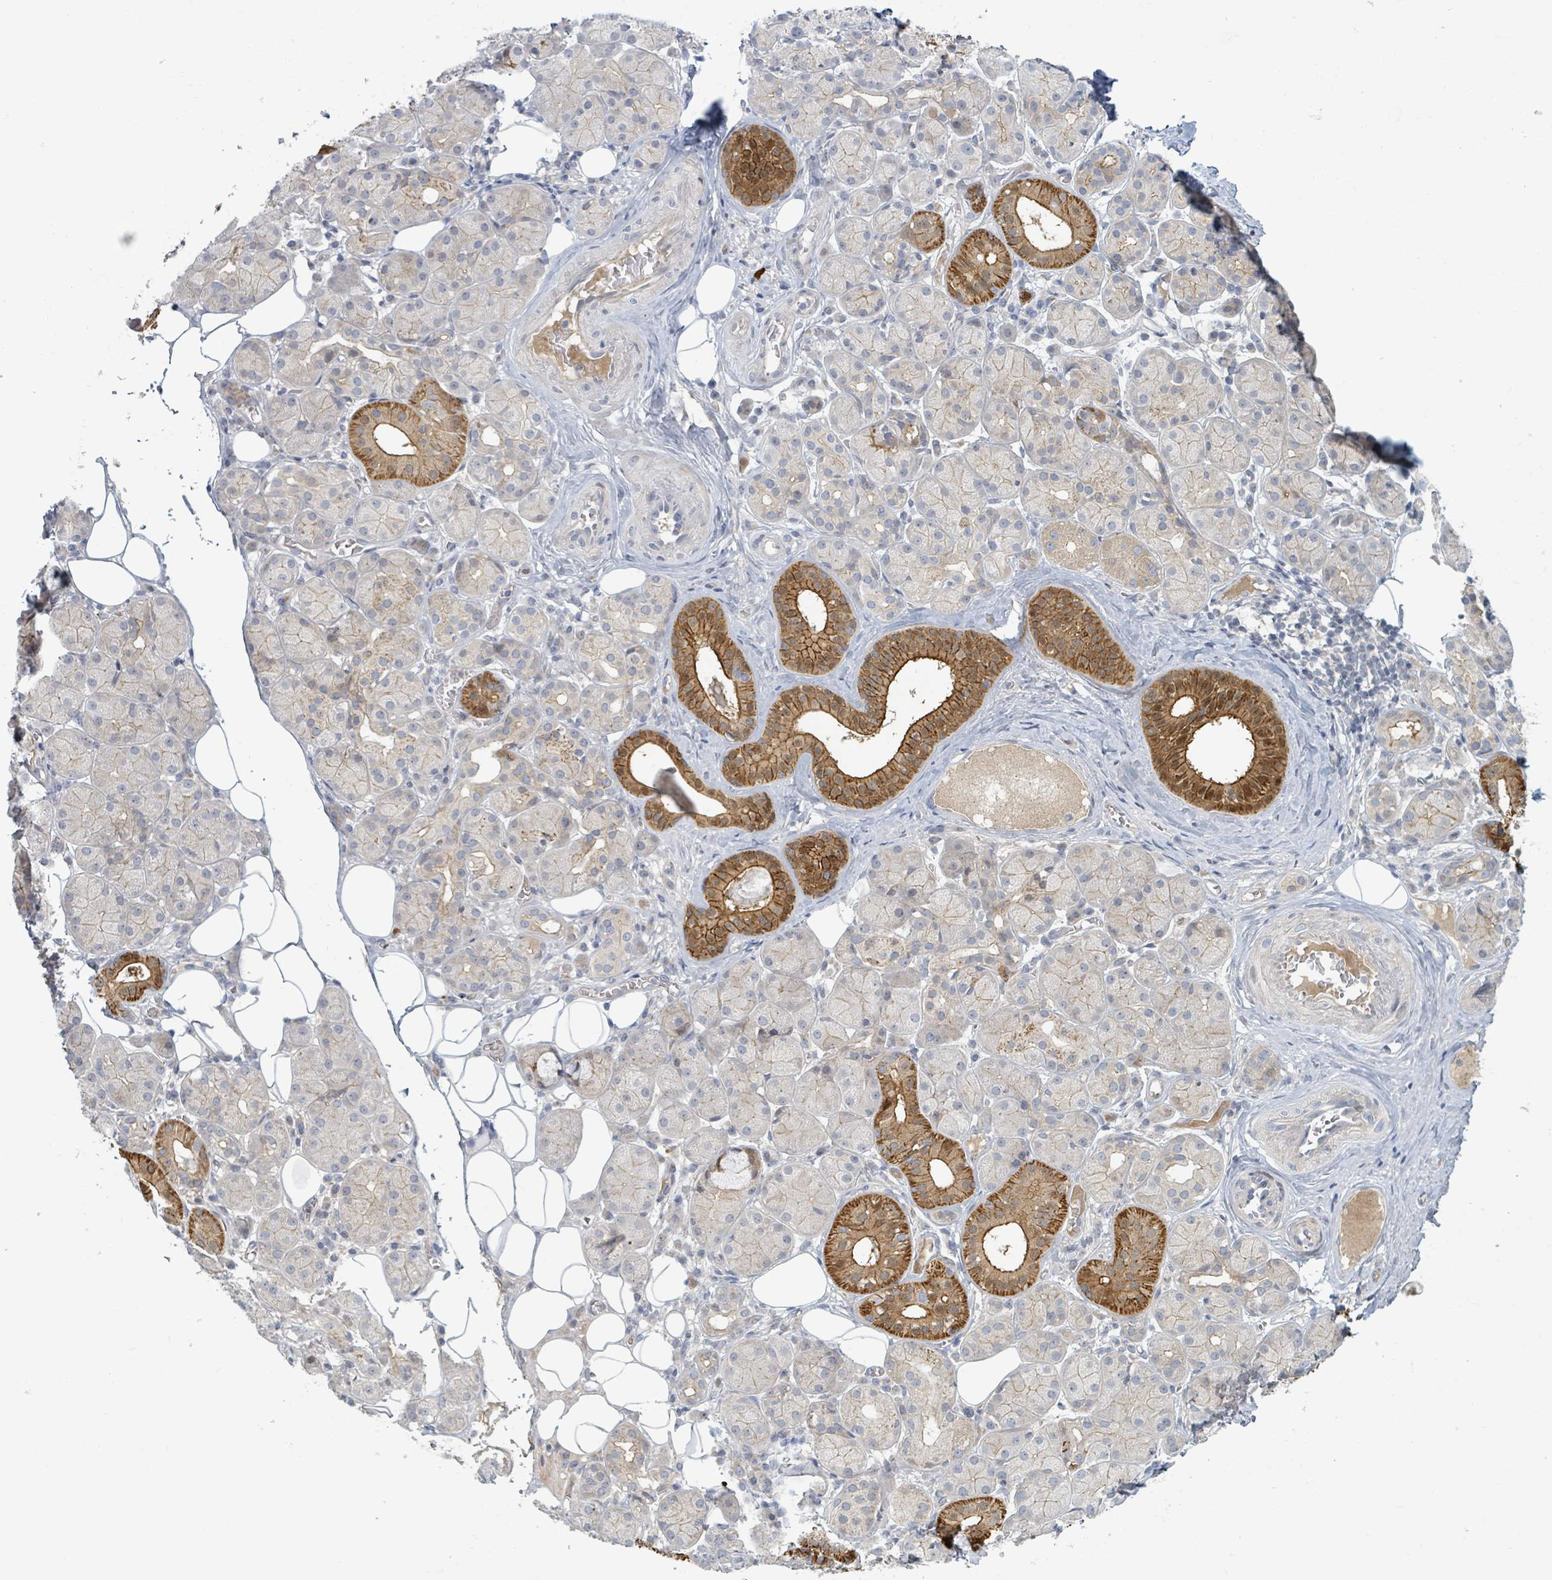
{"staining": {"intensity": "strong", "quantity": "<25%", "location": "cytoplasmic/membranous,nuclear"}, "tissue": "salivary gland", "cell_type": "Glandular cells", "image_type": "normal", "snomed": [{"axis": "morphology", "description": "Squamous cell carcinoma, NOS"}, {"axis": "topography", "description": "Skin"}, {"axis": "topography", "description": "Head-Neck"}], "caption": "Immunohistochemical staining of normal salivary gland demonstrates strong cytoplasmic/membranous,nuclear protein expression in approximately <25% of glandular cells. (Stains: DAB (3,3'-diaminobenzidine) in brown, nuclei in blue, Microscopy: brightfield microscopy at high magnification).", "gene": "COL5A3", "patient": {"sex": "male", "age": 80}}